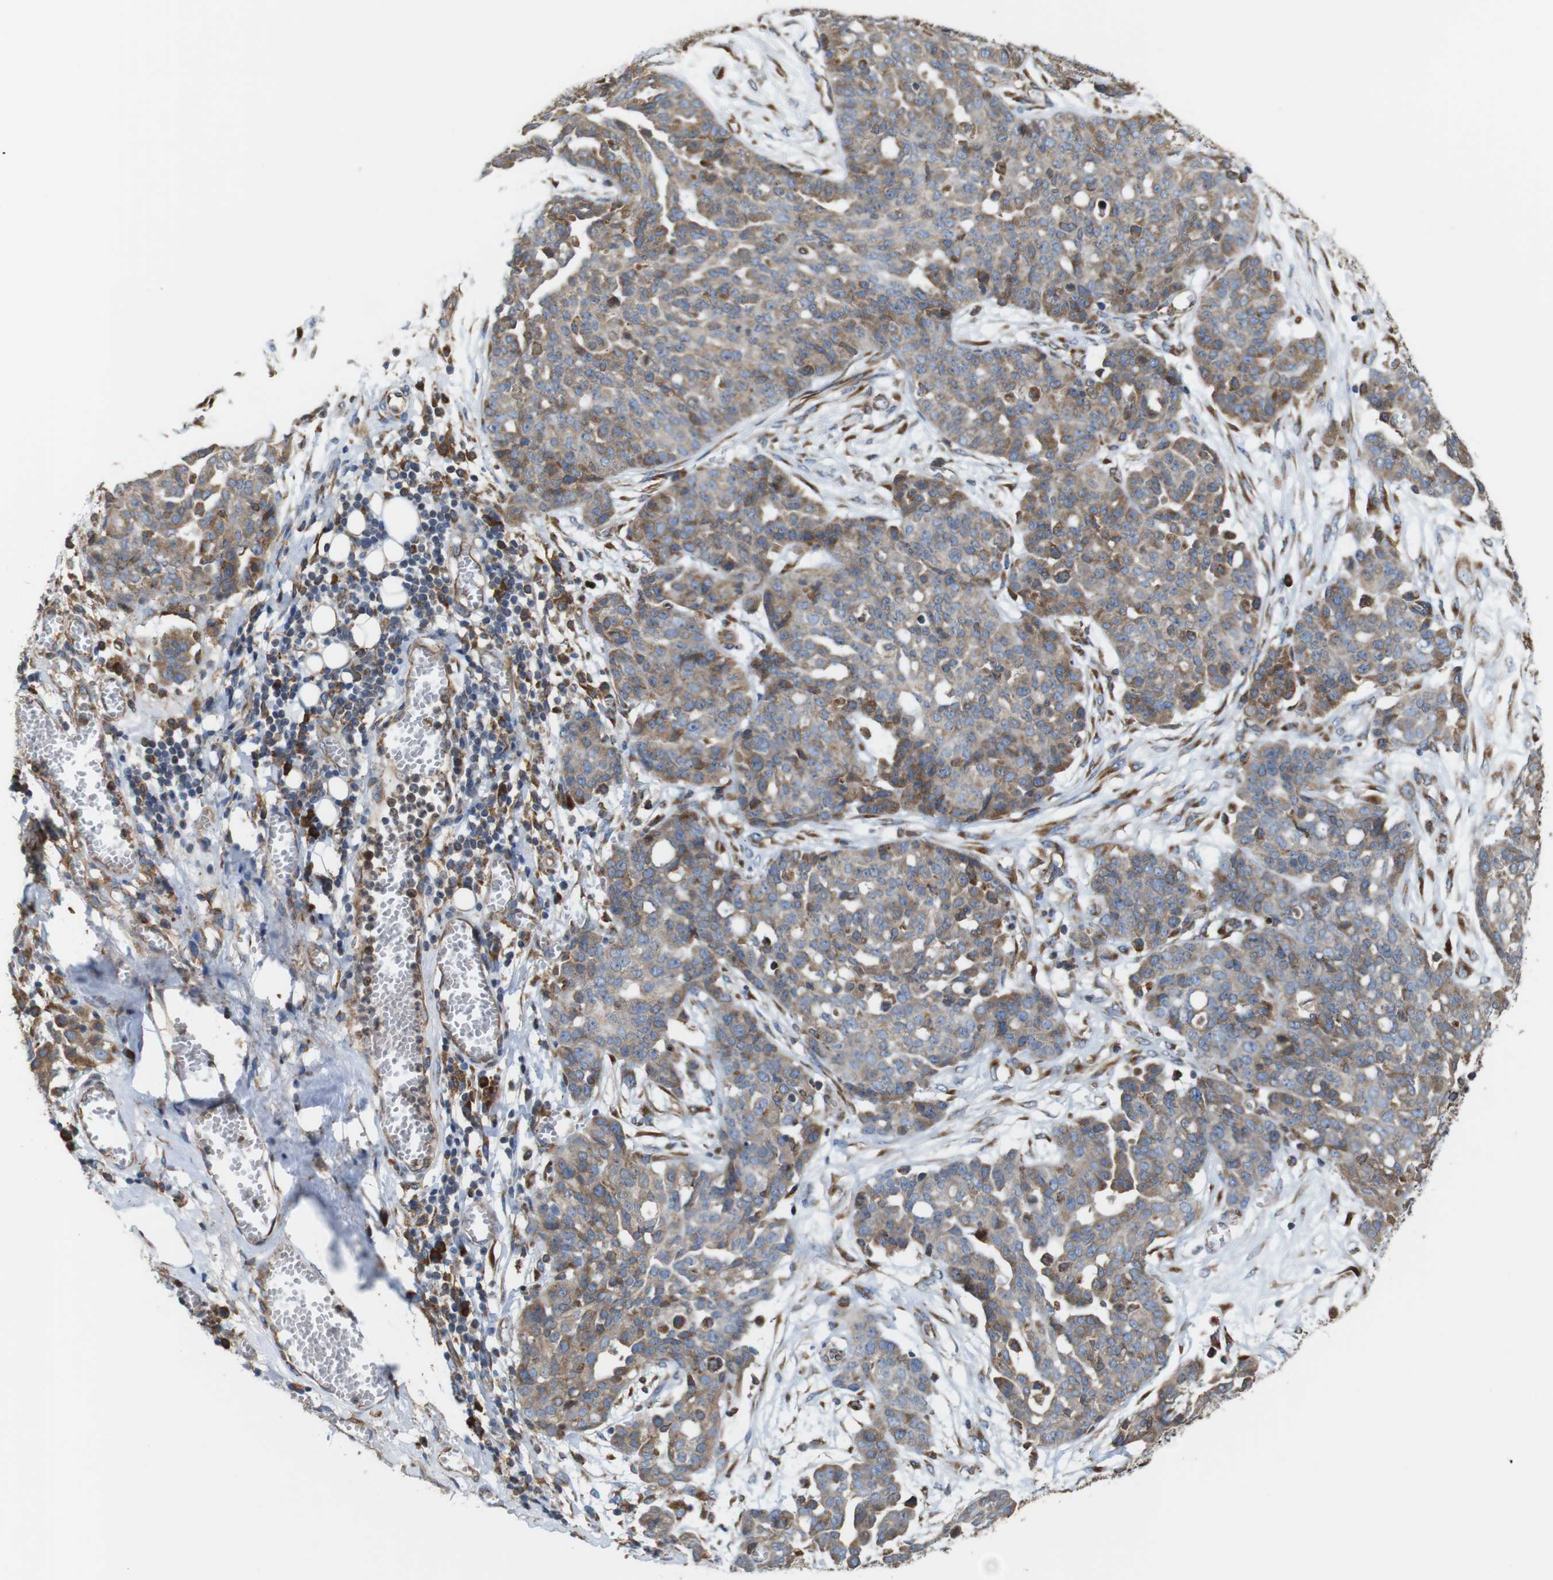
{"staining": {"intensity": "weak", "quantity": ">75%", "location": "cytoplasmic/membranous"}, "tissue": "ovarian cancer", "cell_type": "Tumor cells", "image_type": "cancer", "snomed": [{"axis": "morphology", "description": "Cystadenocarcinoma, serous, NOS"}, {"axis": "topography", "description": "Soft tissue"}, {"axis": "topography", "description": "Ovary"}], "caption": "This histopathology image shows ovarian cancer (serous cystadenocarcinoma) stained with IHC to label a protein in brown. The cytoplasmic/membranous of tumor cells show weak positivity for the protein. Nuclei are counter-stained blue.", "gene": "UGGT1", "patient": {"sex": "female", "age": 57}}